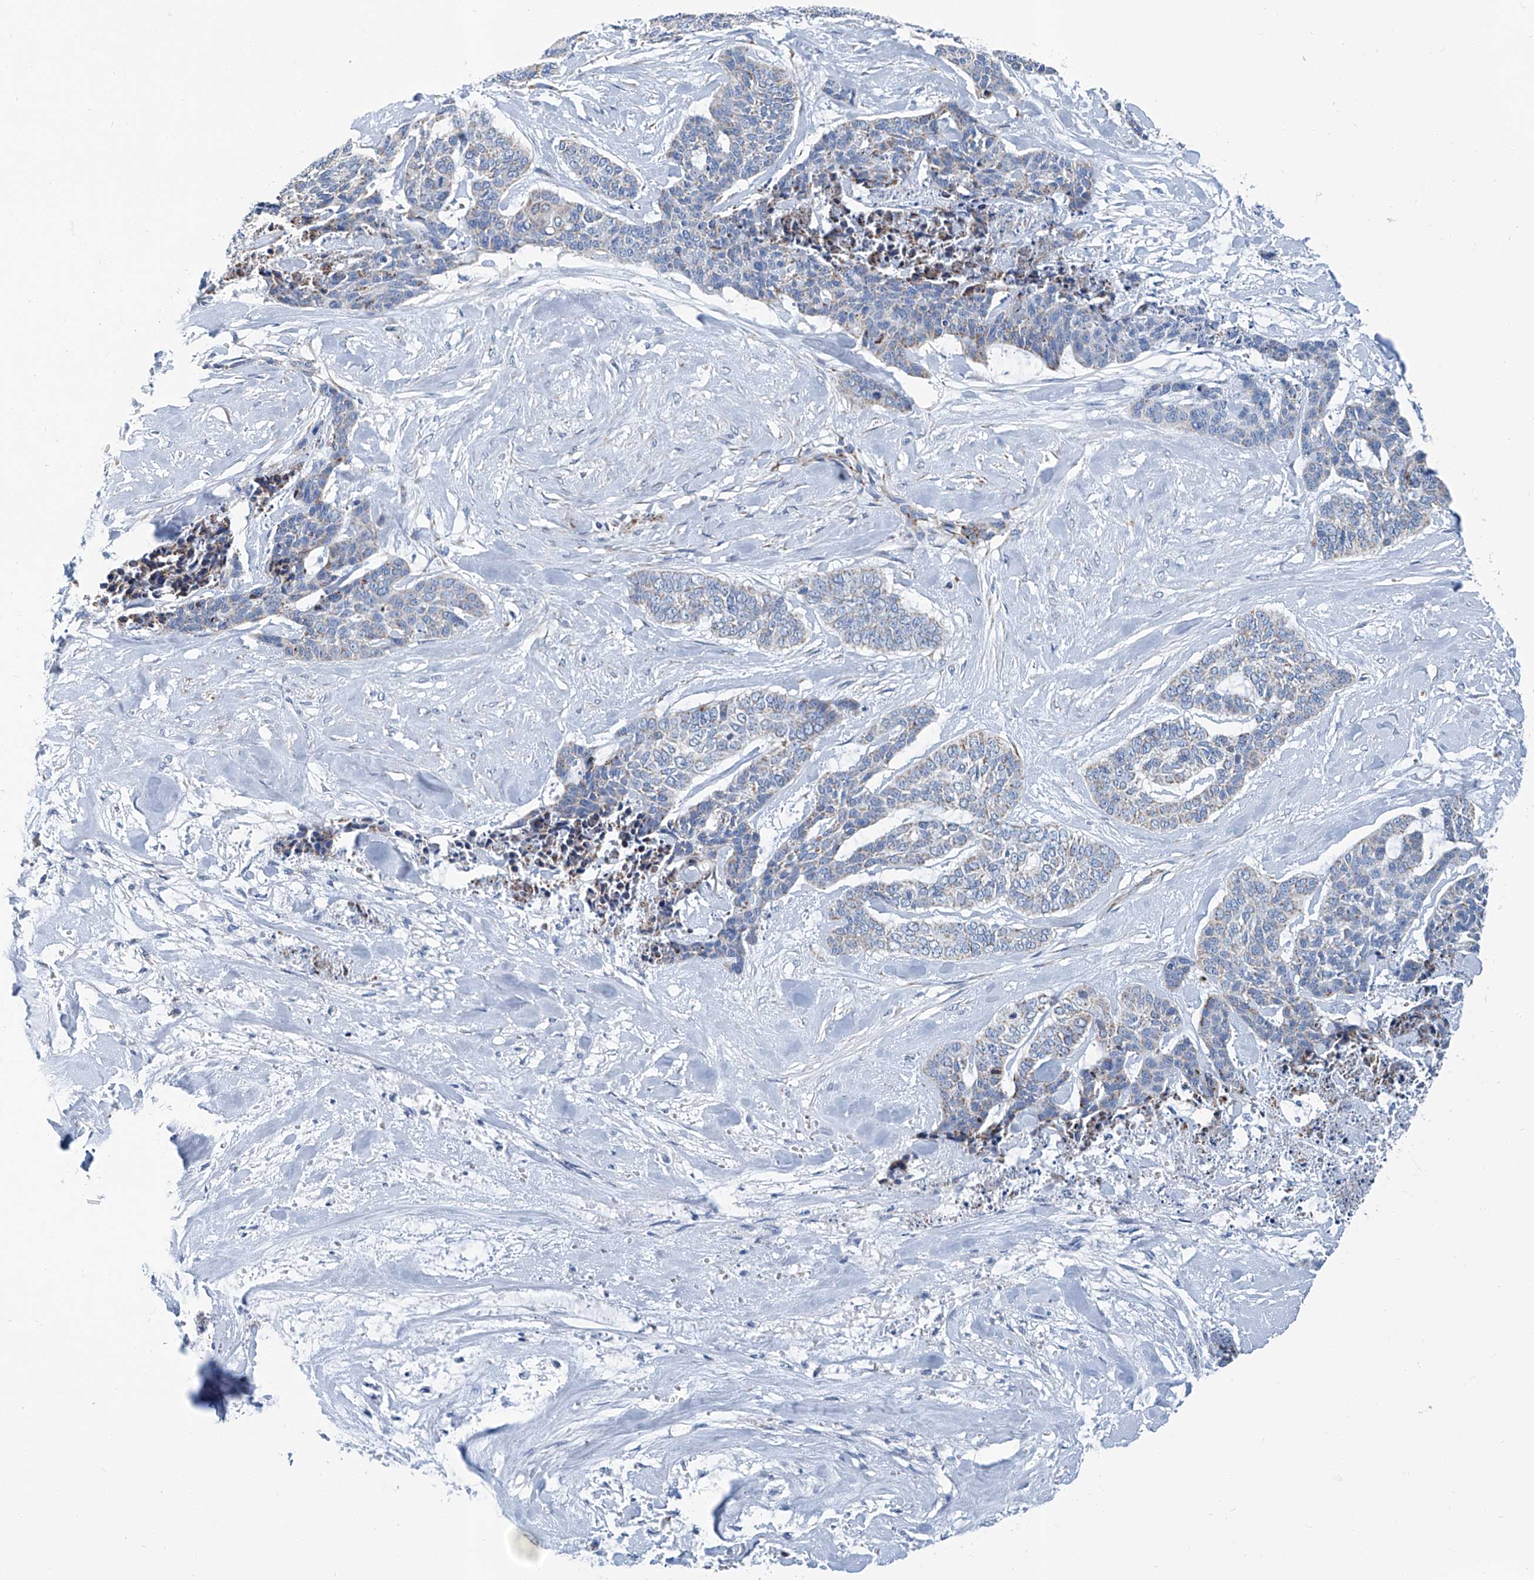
{"staining": {"intensity": "negative", "quantity": "none", "location": "none"}, "tissue": "skin cancer", "cell_type": "Tumor cells", "image_type": "cancer", "snomed": [{"axis": "morphology", "description": "Basal cell carcinoma"}, {"axis": "topography", "description": "Skin"}], "caption": "Image shows no significant protein staining in tumor cells of skin cancer.", "gene": "MT-ND1", "patient": {"sex": "female", "age": 64}}